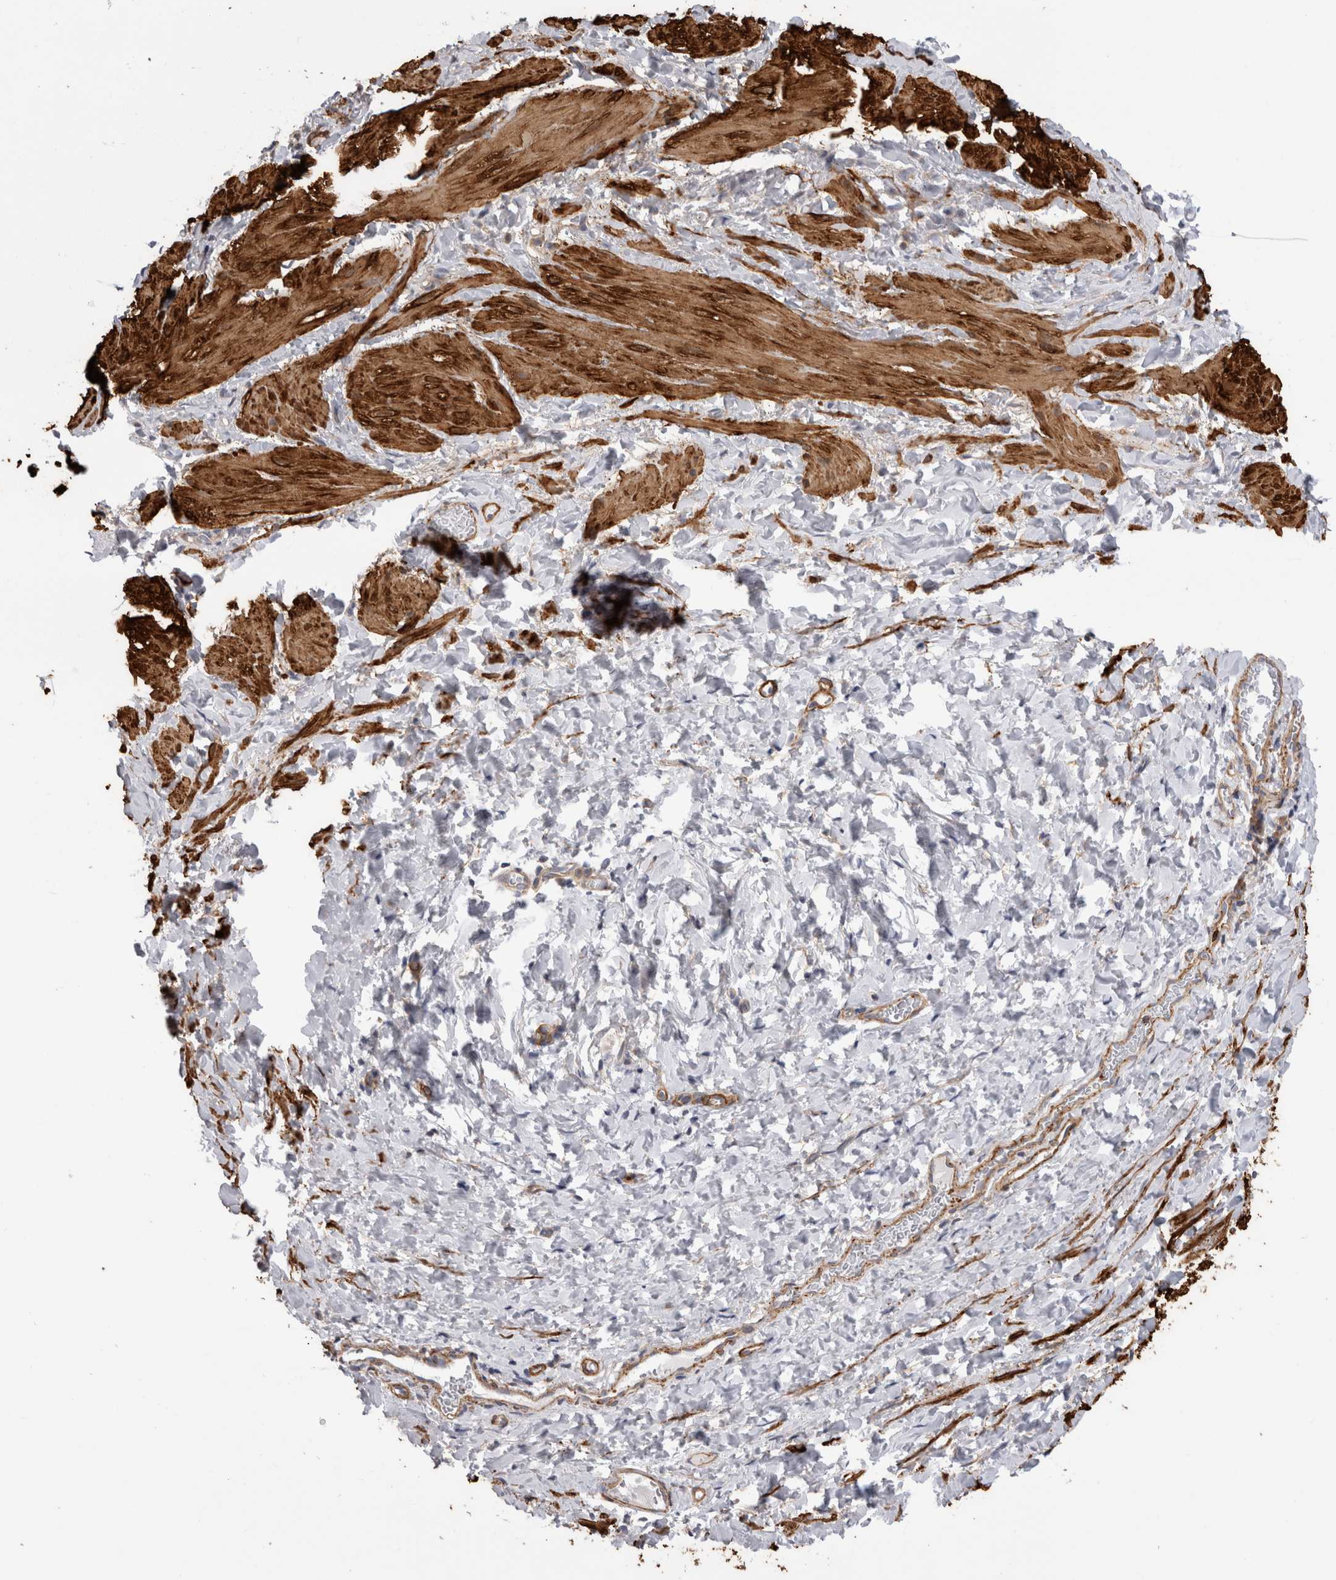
{"staining": {"intensity": "strong", "quantity": ">75%", "location": "cytoplasmic/membranous"}, "tissue": "smooth muscle", "cell_type": "Smooth muscle cells", "image_type": "normal", "snomed": [{"axis": "morphology", "description": "Normal tissue, NOS"}, {"axis": "topography", "description": "Smooth muscle"}], "caption": "Immunohistochemical staining of normal smooth muscle exhibits >75% levels of strong cytoplasmic/membranous protein expression in about >75% of smooth muscle cells.", "gene": "EPRS1", "patient": {"sex": "male", "age": 16}}